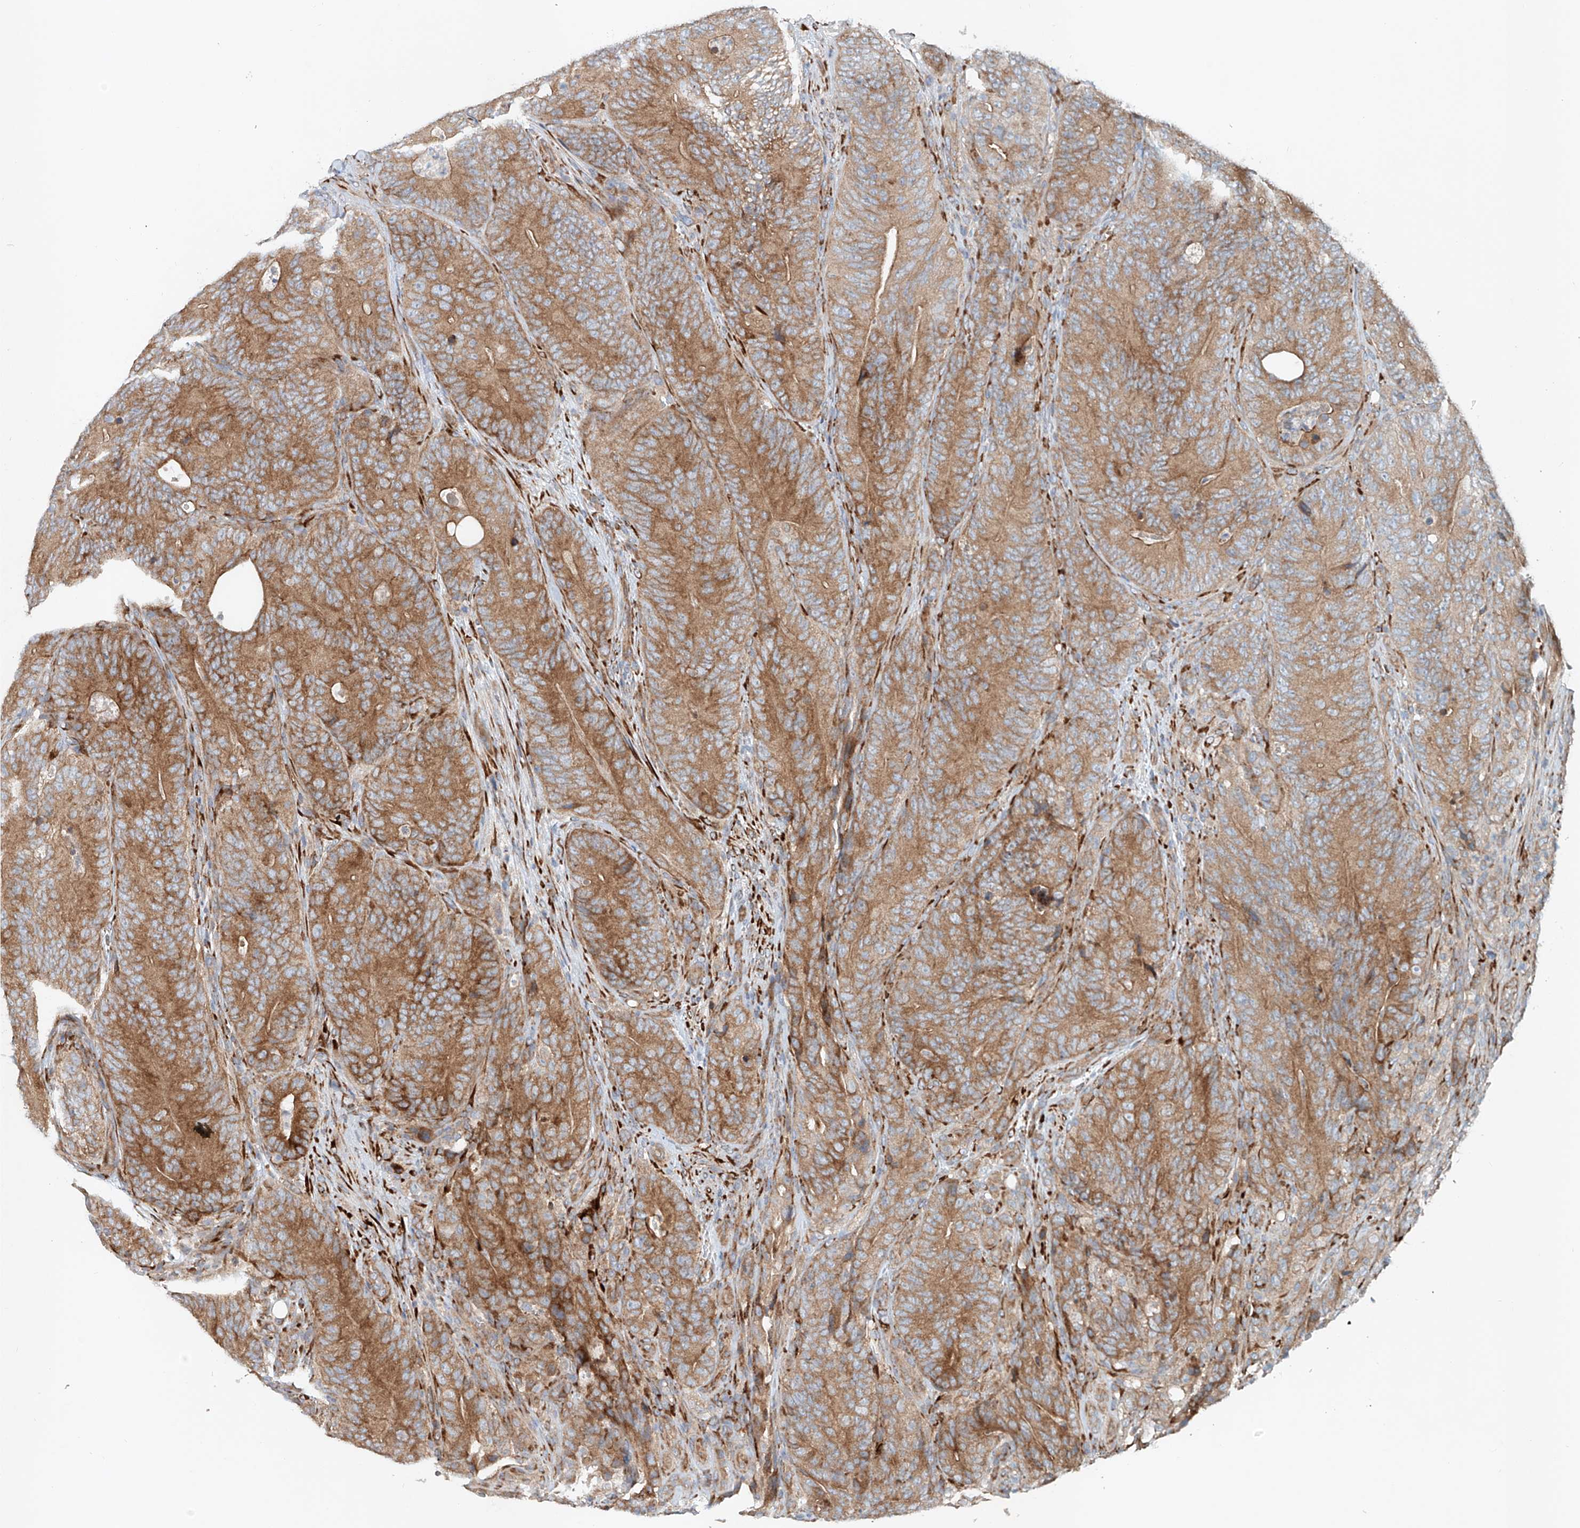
{"staining": {"intensity": "moderate", "quantity": ">75%", "location": "cytoplasmic/membranous"}, "tissue": "colorectal cancer", "cell_type": "Tumor cells", "image_type": "cancer", "snomed": [{"axis": "morphology", "description": "Normal tissue, NOS"}, {"axis": "topography", "description": "Colon"}], "caption": "A medium amount of moderate cytoplasmic/membranous expression is seen in about >75% of tumor cells in colorectal cancer tissue.", "gene": "SNAP29", "patient": {"sex": "female", "age": 82}}